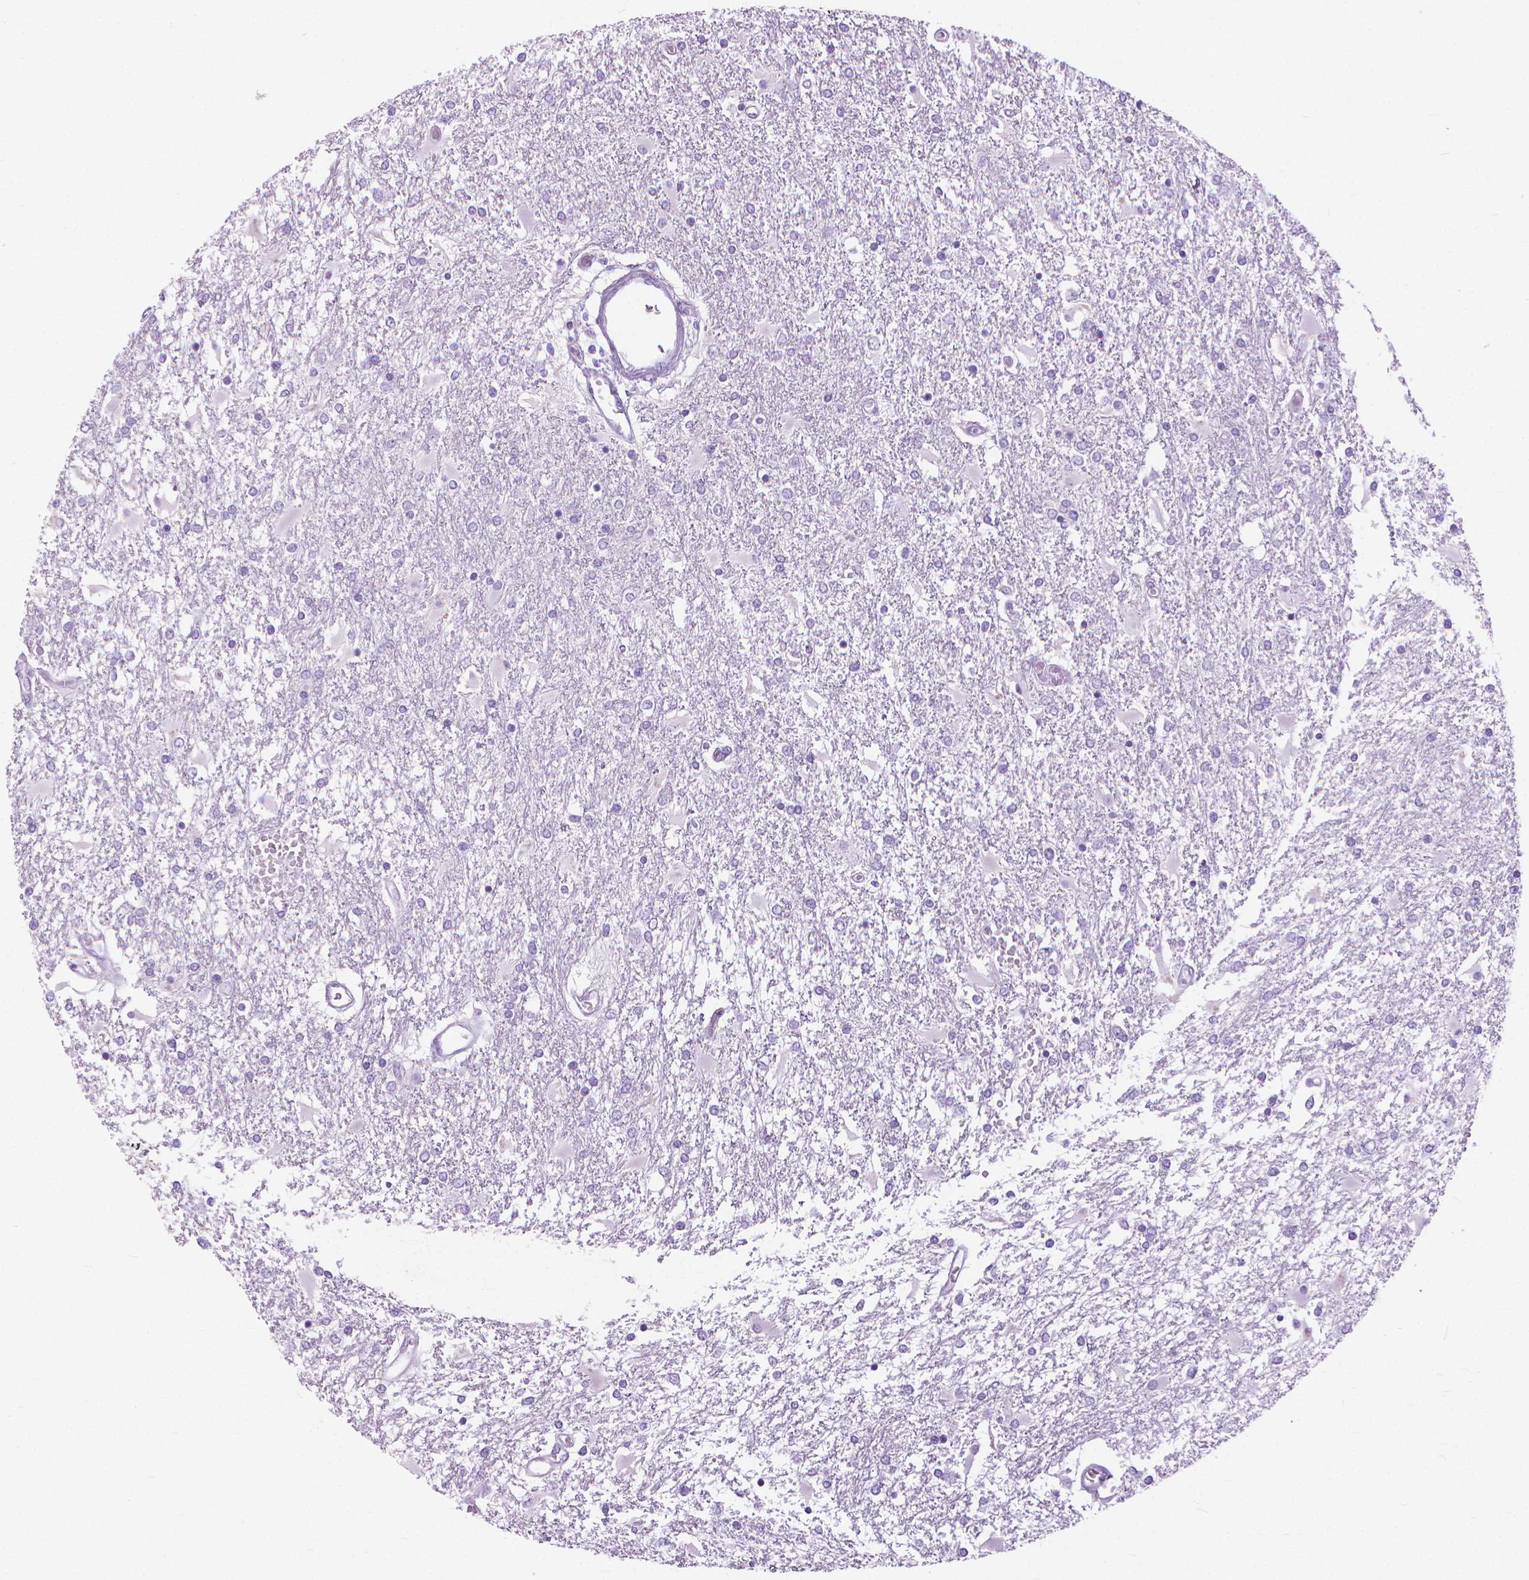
{"staining": {"intensity": "negative", "quantity": "none", "location": "none"}, "tissue": "glioma", "cell_type": "Tumor cells", "image_type": "cancer", "snomed": [{"axis": "morphology", "description": "Glioma, malignant, High grade"}, {"axis": "topography", "description": "Cerebral cortex"}], "caption": "Human glioma stained for a protein using immunohistochemistry demonstrates no staining in tumor cells.", "gene": "HTR2B", "patient": {"sex": "male", "age": 79}}